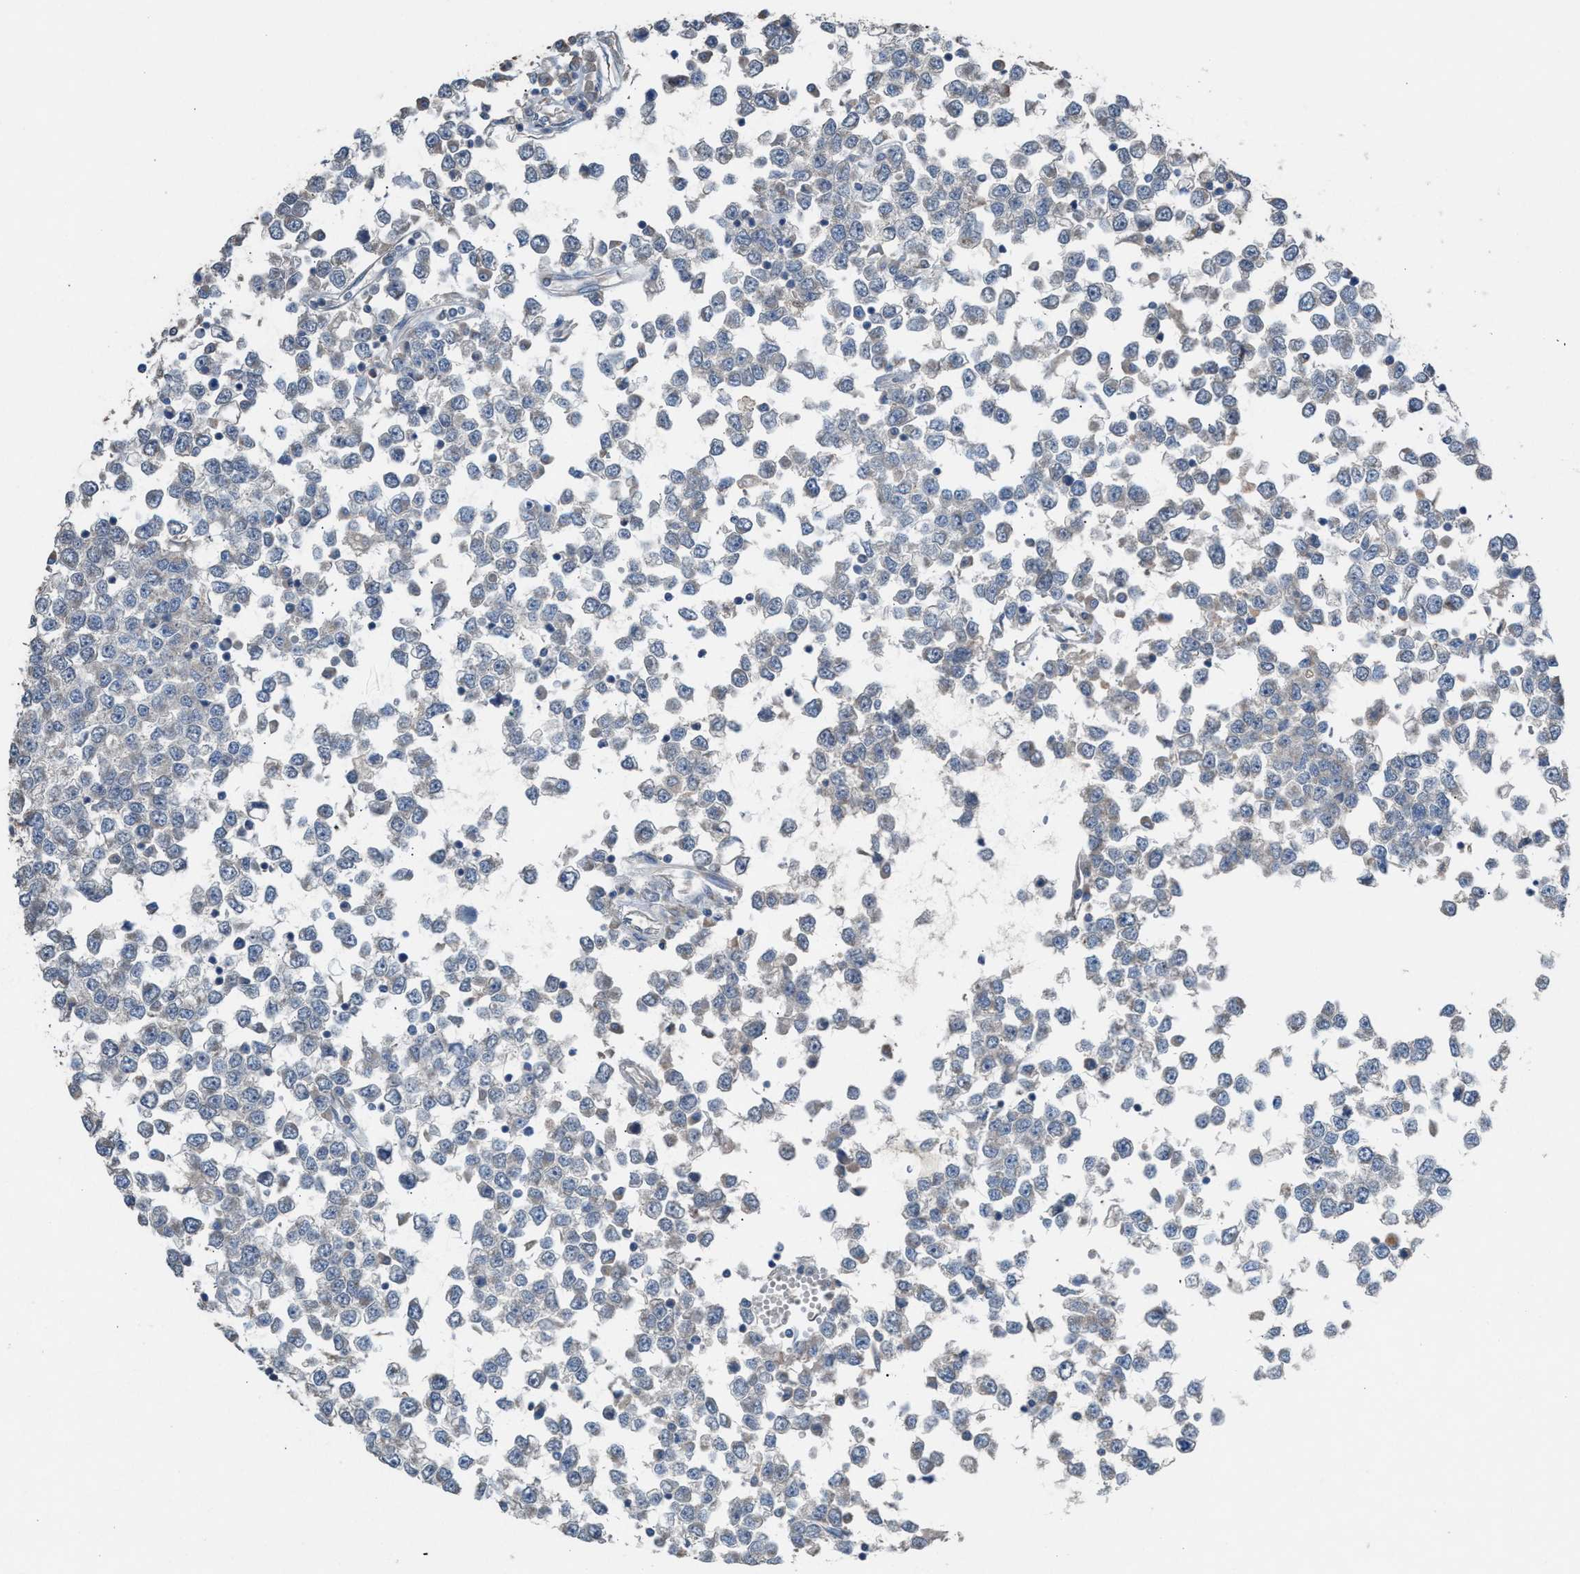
{"staining": {"intensity": "negative", "quantity": "none", "location": "none"}, "tissue": "testis cancer", "cell_type": "Tumor cells", "image_type": "cancer", "snomed": [{"axis": "morphology", "description": "Seminoma, NOS"}, {"axis": "topography", "description": "Testis"}], "caption": "There is no significant expression in tumor cells of seminoma (testis).", "gene": "TPK1", "patient": {"sex": "male", "age": 65}}